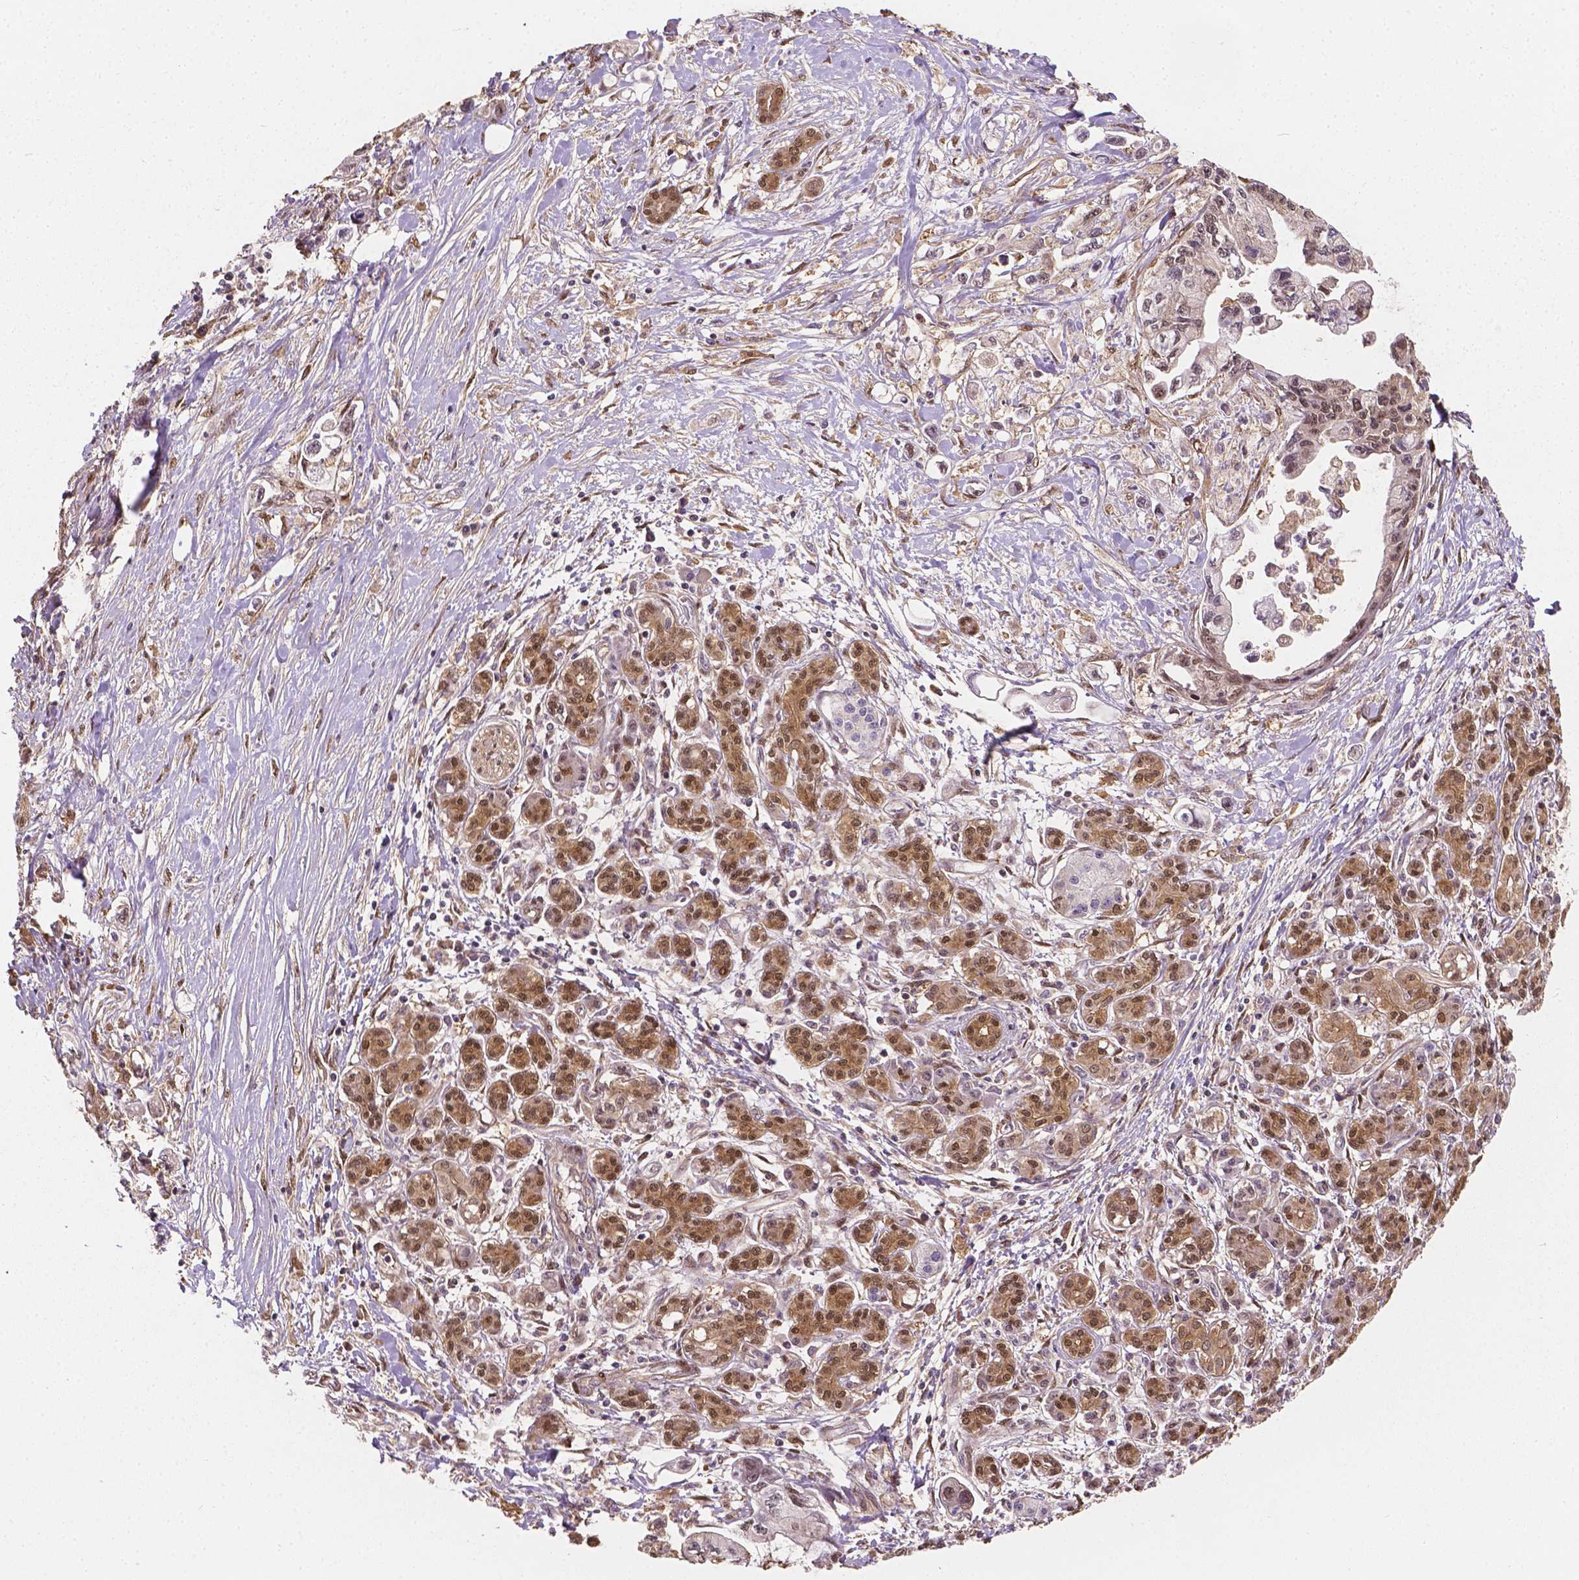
{"staining": {"intensity": "weak", "quantity": "25%-75%", "location": "nuclear"}, "tissue": "pancreatic cancer", "cell_type": "Tumor cells", "image_type": "cancer", "snomed": [{"axis": "morphology", "description": "Adenocarcinoma, NOS"}, {"axis": "topography", "description": "Pancreas"}], "caption": "Brown immunohistochemical staining in pancreatic adenocarcinoma exhibits weak nuclear staining in about 25%-75% of tumor cells.", "gene": "YAP1", "patient": {"sex": "male", "age": 61}}